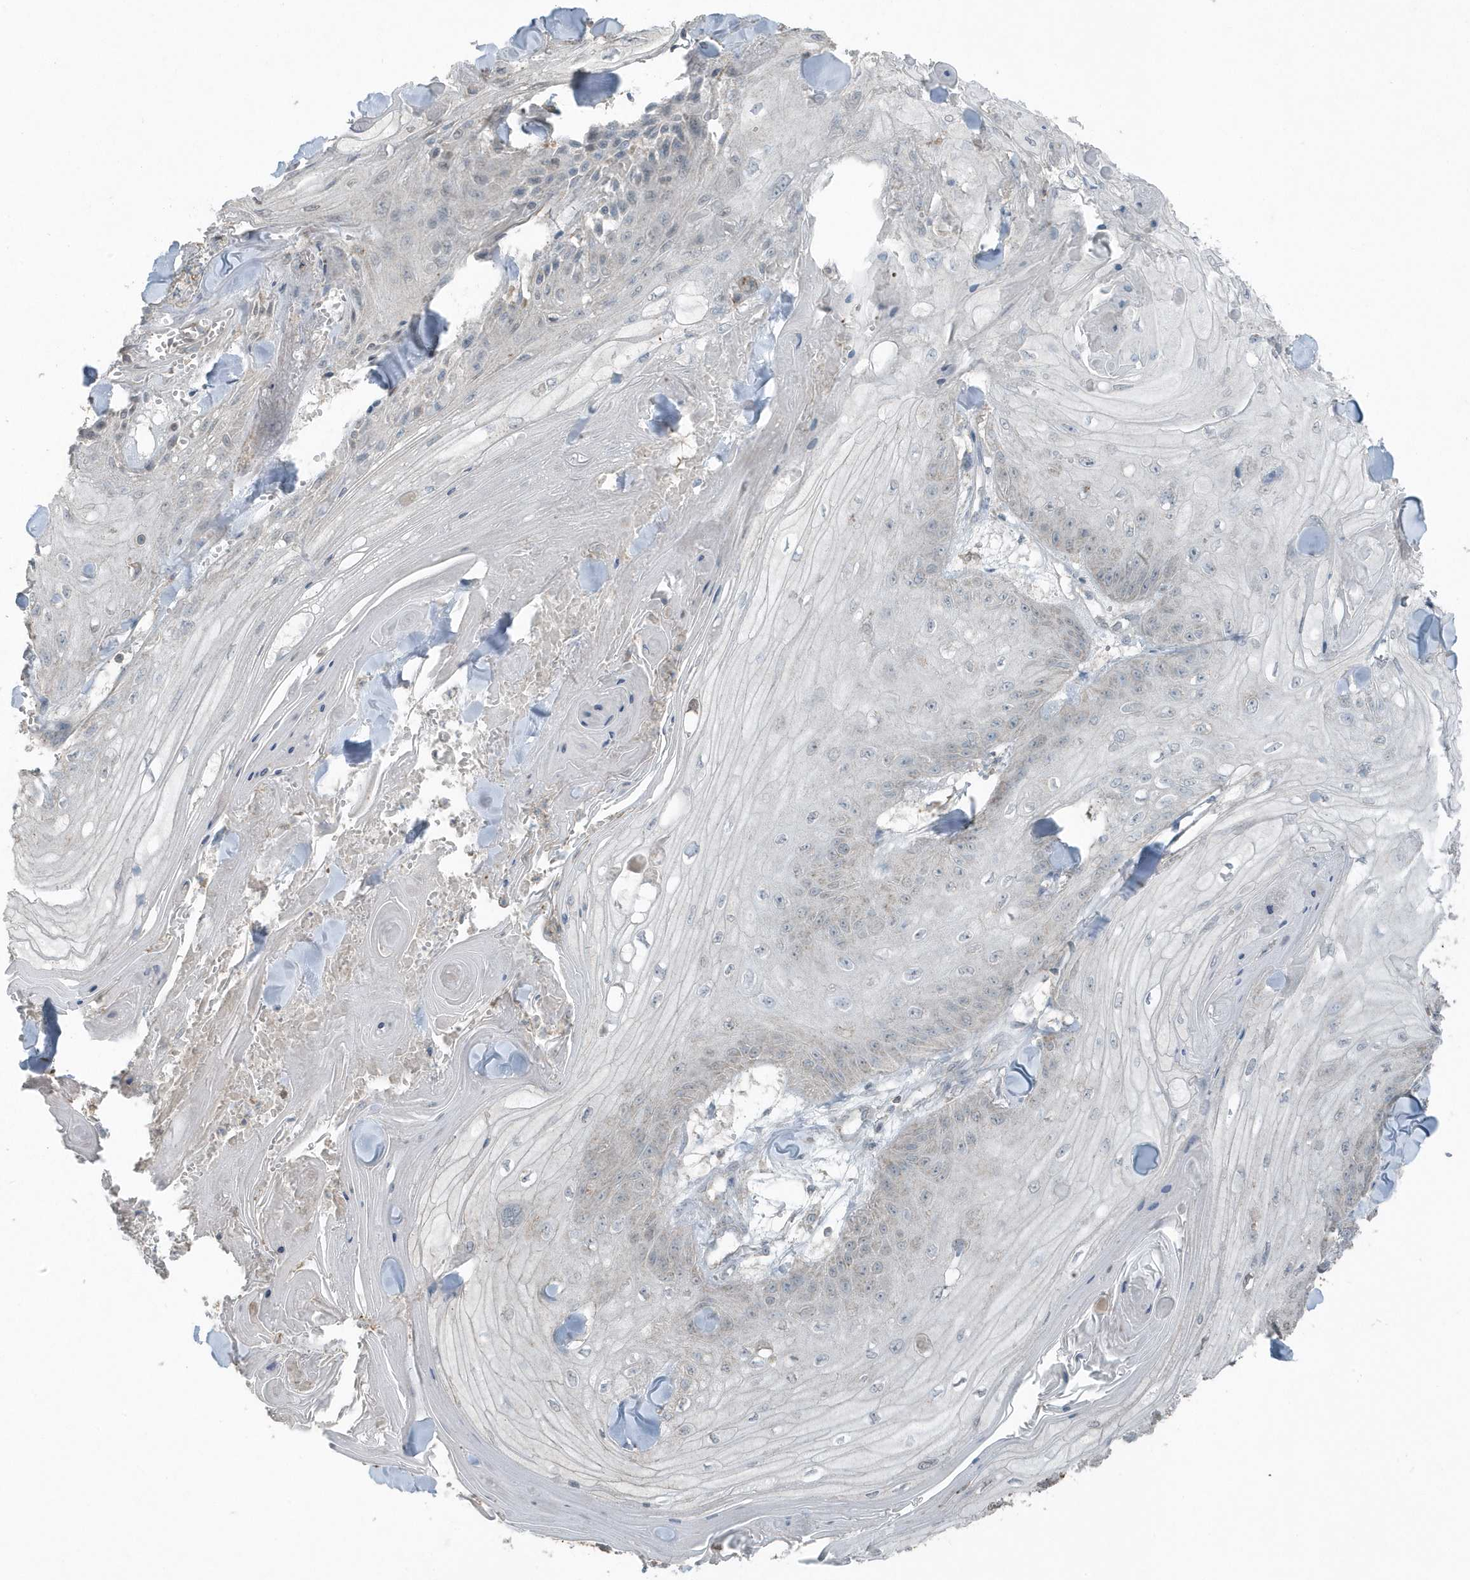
{"staining": {"intensity": "negative", "quantity": "none", "location": "none"}, "tissue": "skin cancer", "cell_type": "Tumor cells", "image_type": "cancer", "snomed": [{"axis": "morphology", "description": "Squamous cell carcinoma, NOS"}, {"axis": "topography", "description": "Skin"}], "caption": "Immunohistochemistry (IHC) of human skin cancer (squamous cell carcinoma) shows no expression in tumor cells.", "gene": "ACTC1", "patient": {"sex": "male", "age": 74}}